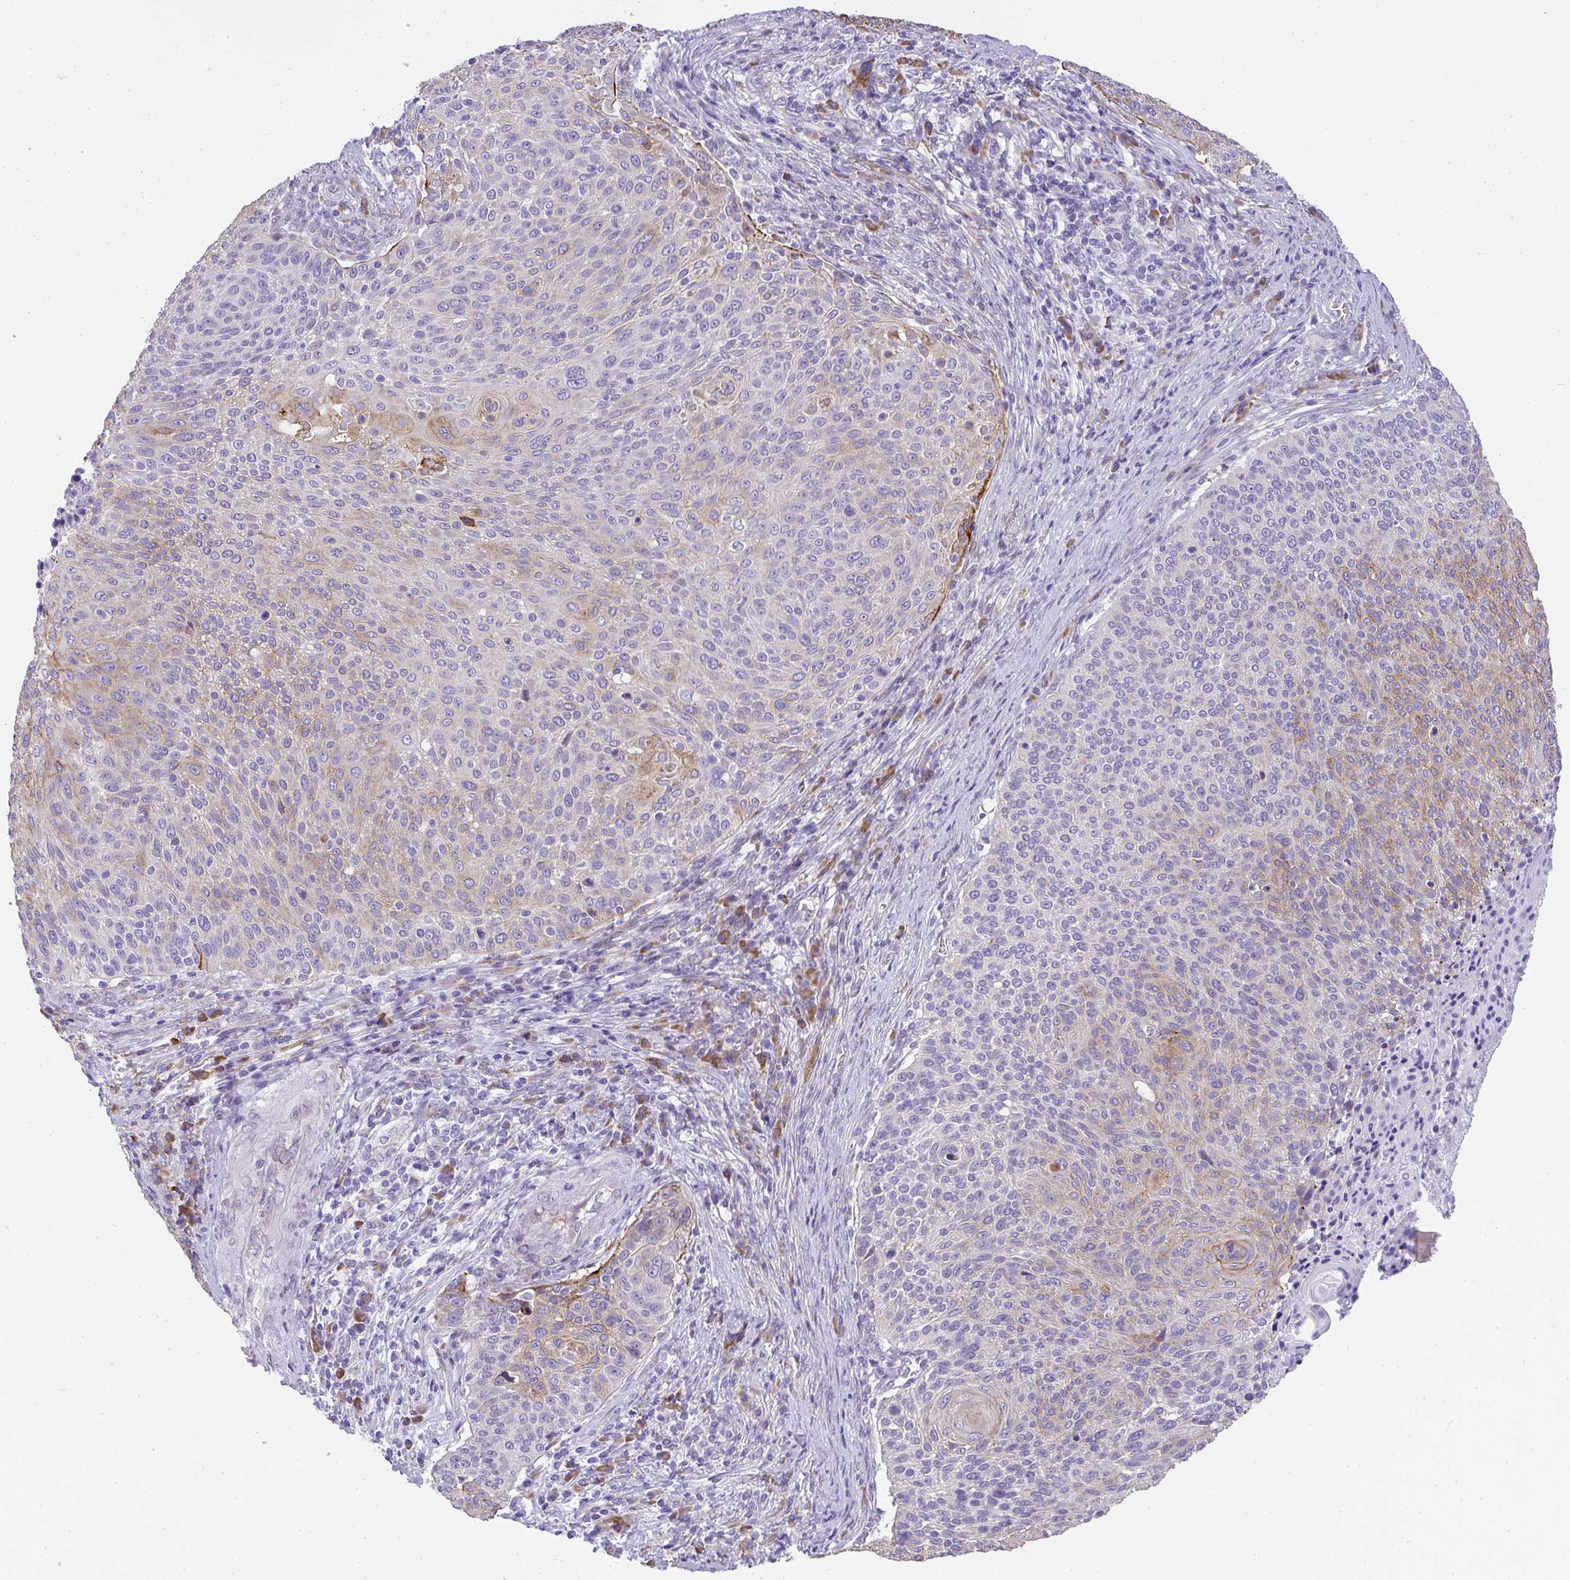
{"staining": {"intensity": "weak", "quantity": "<25%", "location": "cytoplasmic/membranous"}, "tissue": "cervical cancer", "cell_type": "Tumor cells", "image_type": "cancer", "snomed": [{"axis": "morphology", "description": "Squamous cell carcinoma, NOS"}, {"axis": "topography", "description": "Cervix"}], "caption": "Image shows no protein expression in tumor cells of cervical cancer tissue.", "gene": "ADRA2C", "patient": {"sex": "female", "age": 31}}